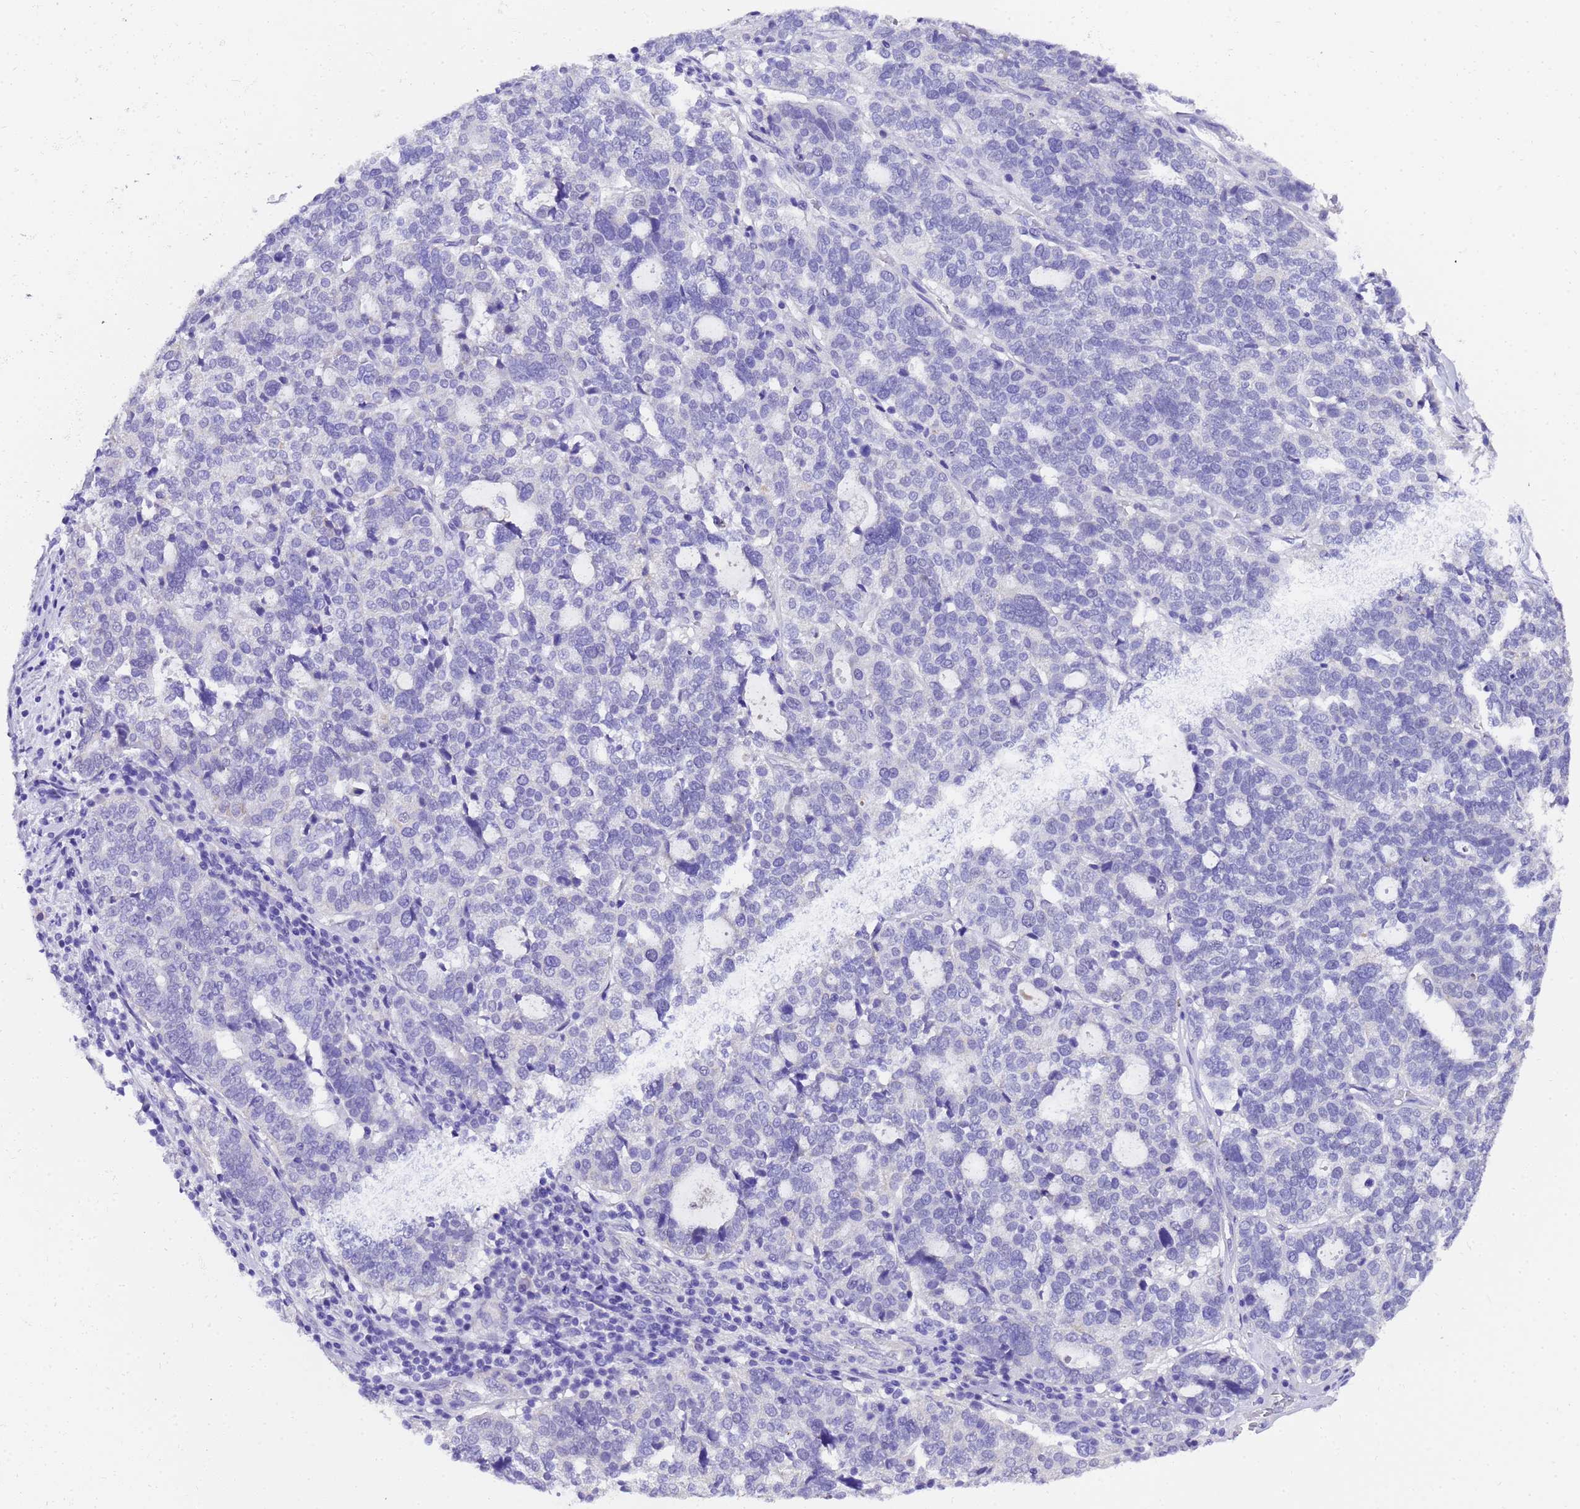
{"staining": {"intensity": "negative", "quantity": "none", "location": "none"}, "tissue": "ovarian cancer", "cell_type": "Tumor cells", "image_type": "cancer", "snomed": [{"axis": "morphology", "description": "Cystadenocarcinoma, serous, NOS"}, {"axis": "topography", "description": "Ovary"}], "caption": "Tumor cells are negative for protein expression in human serous cystadenocarcinoma (ovarian). The staining was performed using DAB to visualize the protein expression in brown, while the nuclei were stained in blue with hematoxylin (Magnification: 20x).", "gene": "HSPB6", "patient": {"sex": "female", "age": 59}}